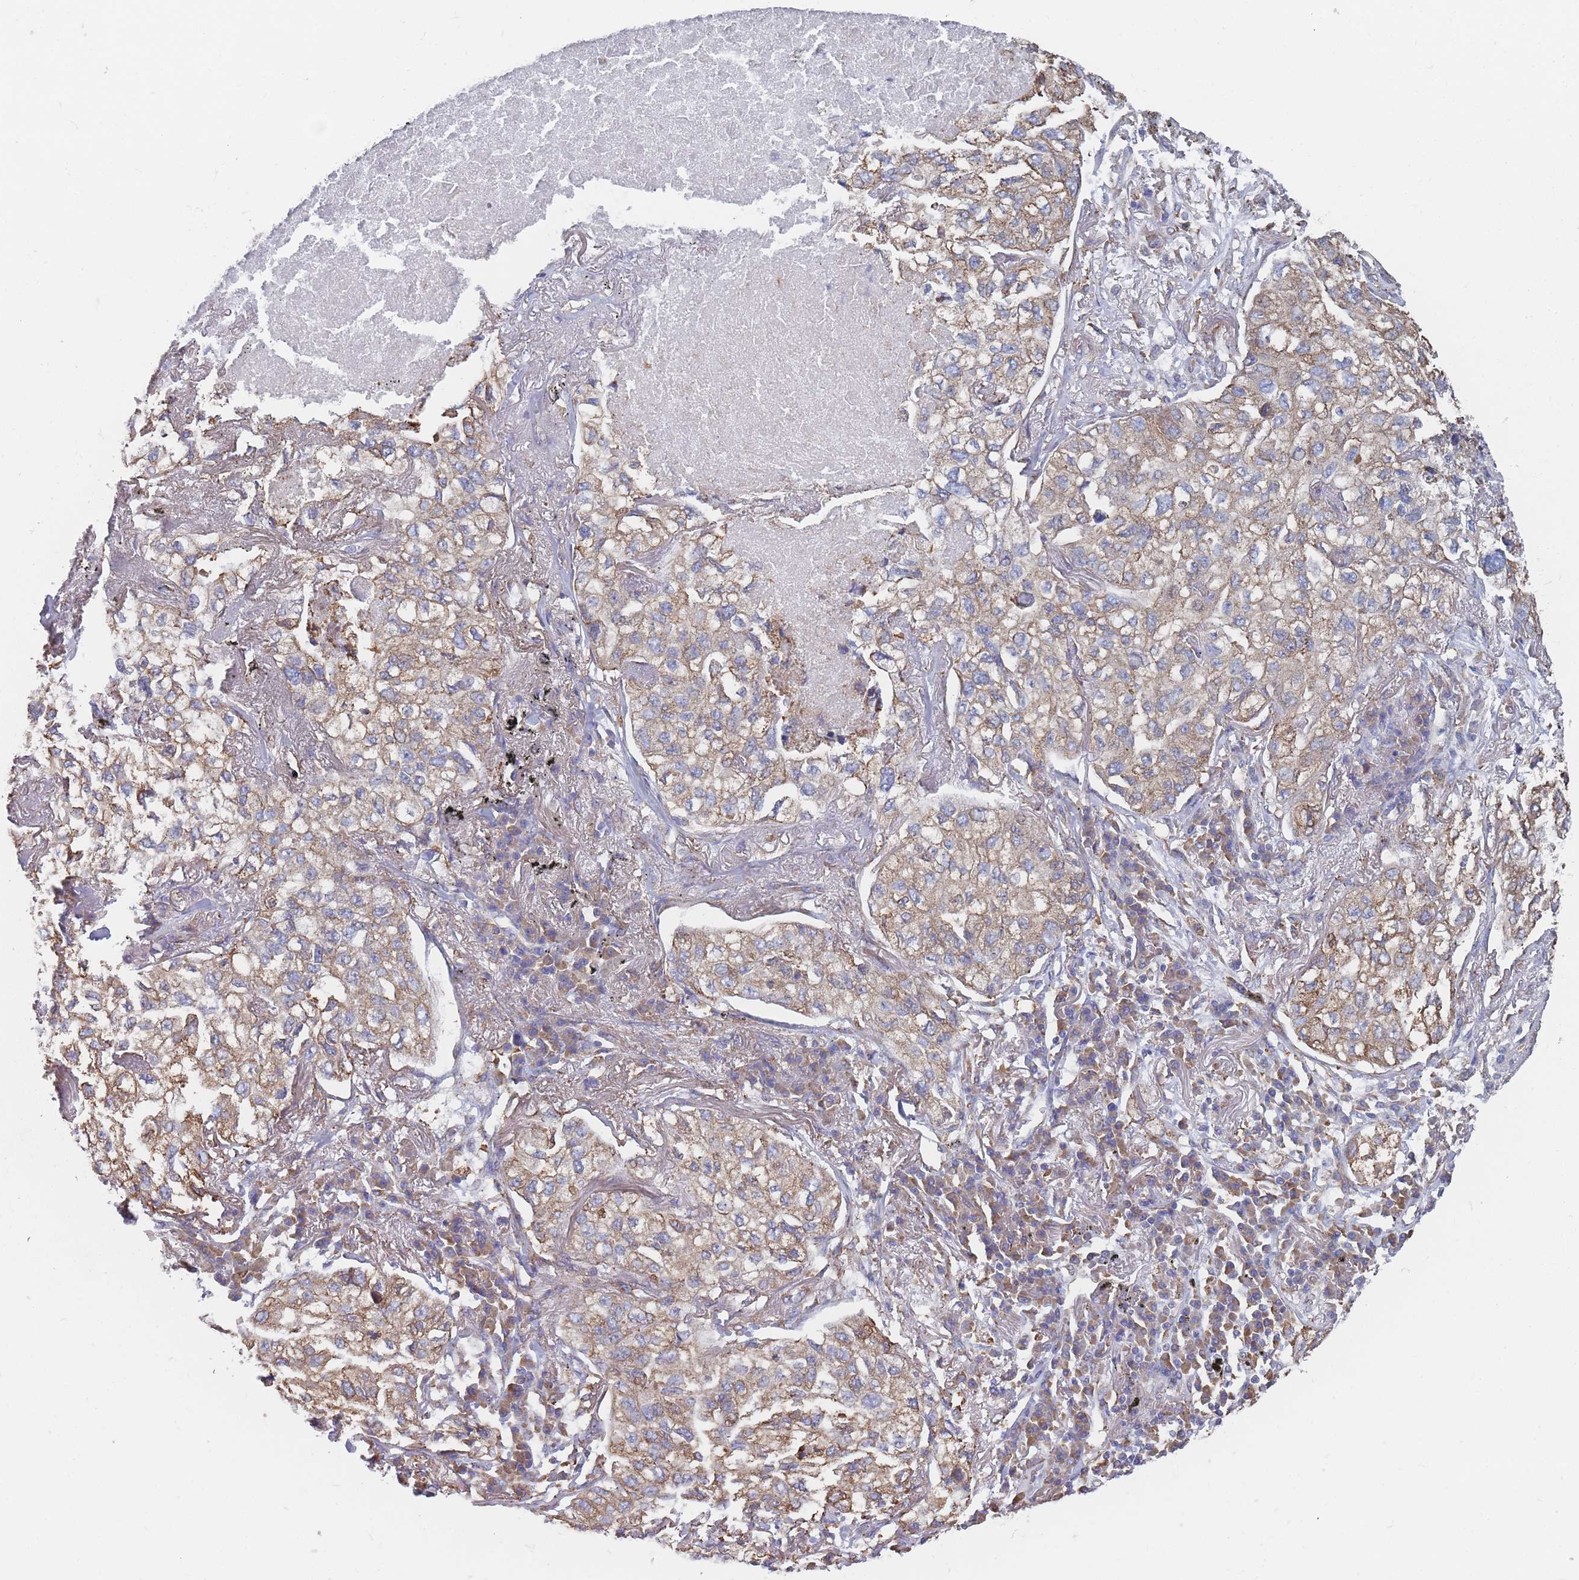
{"staining": {"intensity": "weak", "quantity": ">75%", "location": "cytoplasmic/membranous"}, "tissue": "lung cancer", "cell_type": "Tumor cells", "image_type": "cancer", "snomed": [{"axis": "morphology", "description": "Adenocarcinoma, NOS"}, {"axis": "topography", "description": "Lung"}], "caption": "Lung adenocarcinoma stained for a protein (brown) exhibits weak cytoplasmic/membranous positive positivity in about >75% of tumor cells.", "gene": "OR7C2", "patient": {"sex": "male", "age": 65}}